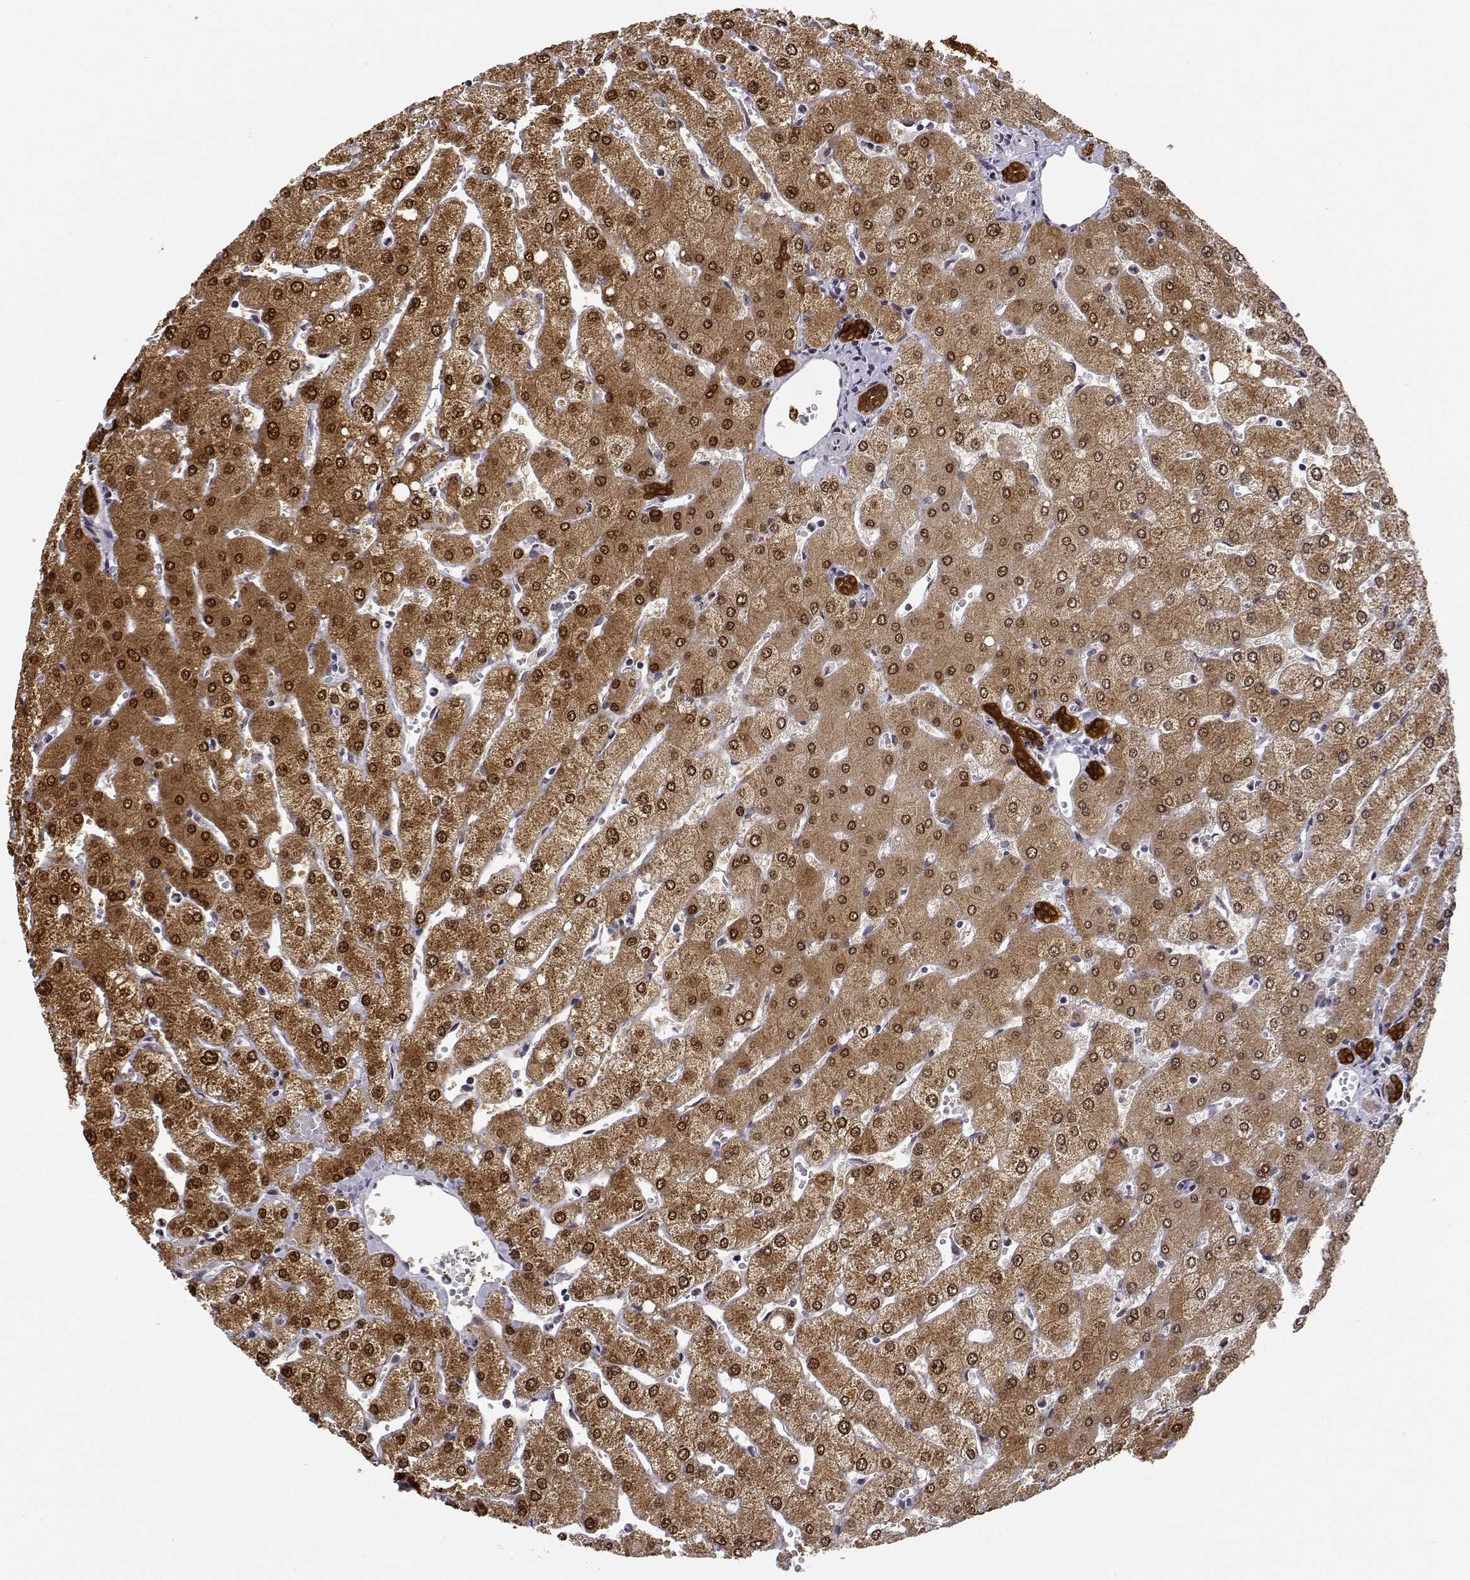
{"staining": {"intensity": "strong", "quantity": ">75%", "location": "cytoplasmic/membranous,nuclear"}, "tissue": "liver", "cell_type": "Cholangiocytes", "image_type": "normal", "snomed": [{"axis": "morphology", "description": "Normal tissue, NOS"}, {"axis": "topography", "description": "Liver"}], "caption": "High-power microscopy captured an IHC histopathology image of benign liver, revealing strong cytoplasmic/membranous,nuclear expression in approximately >75% of cholangiocytes. The protein is shown in brown color, while the nuclei are stained blue.", "gene": "PHGDH", "patient": {"sex": "female", "age": 54}}